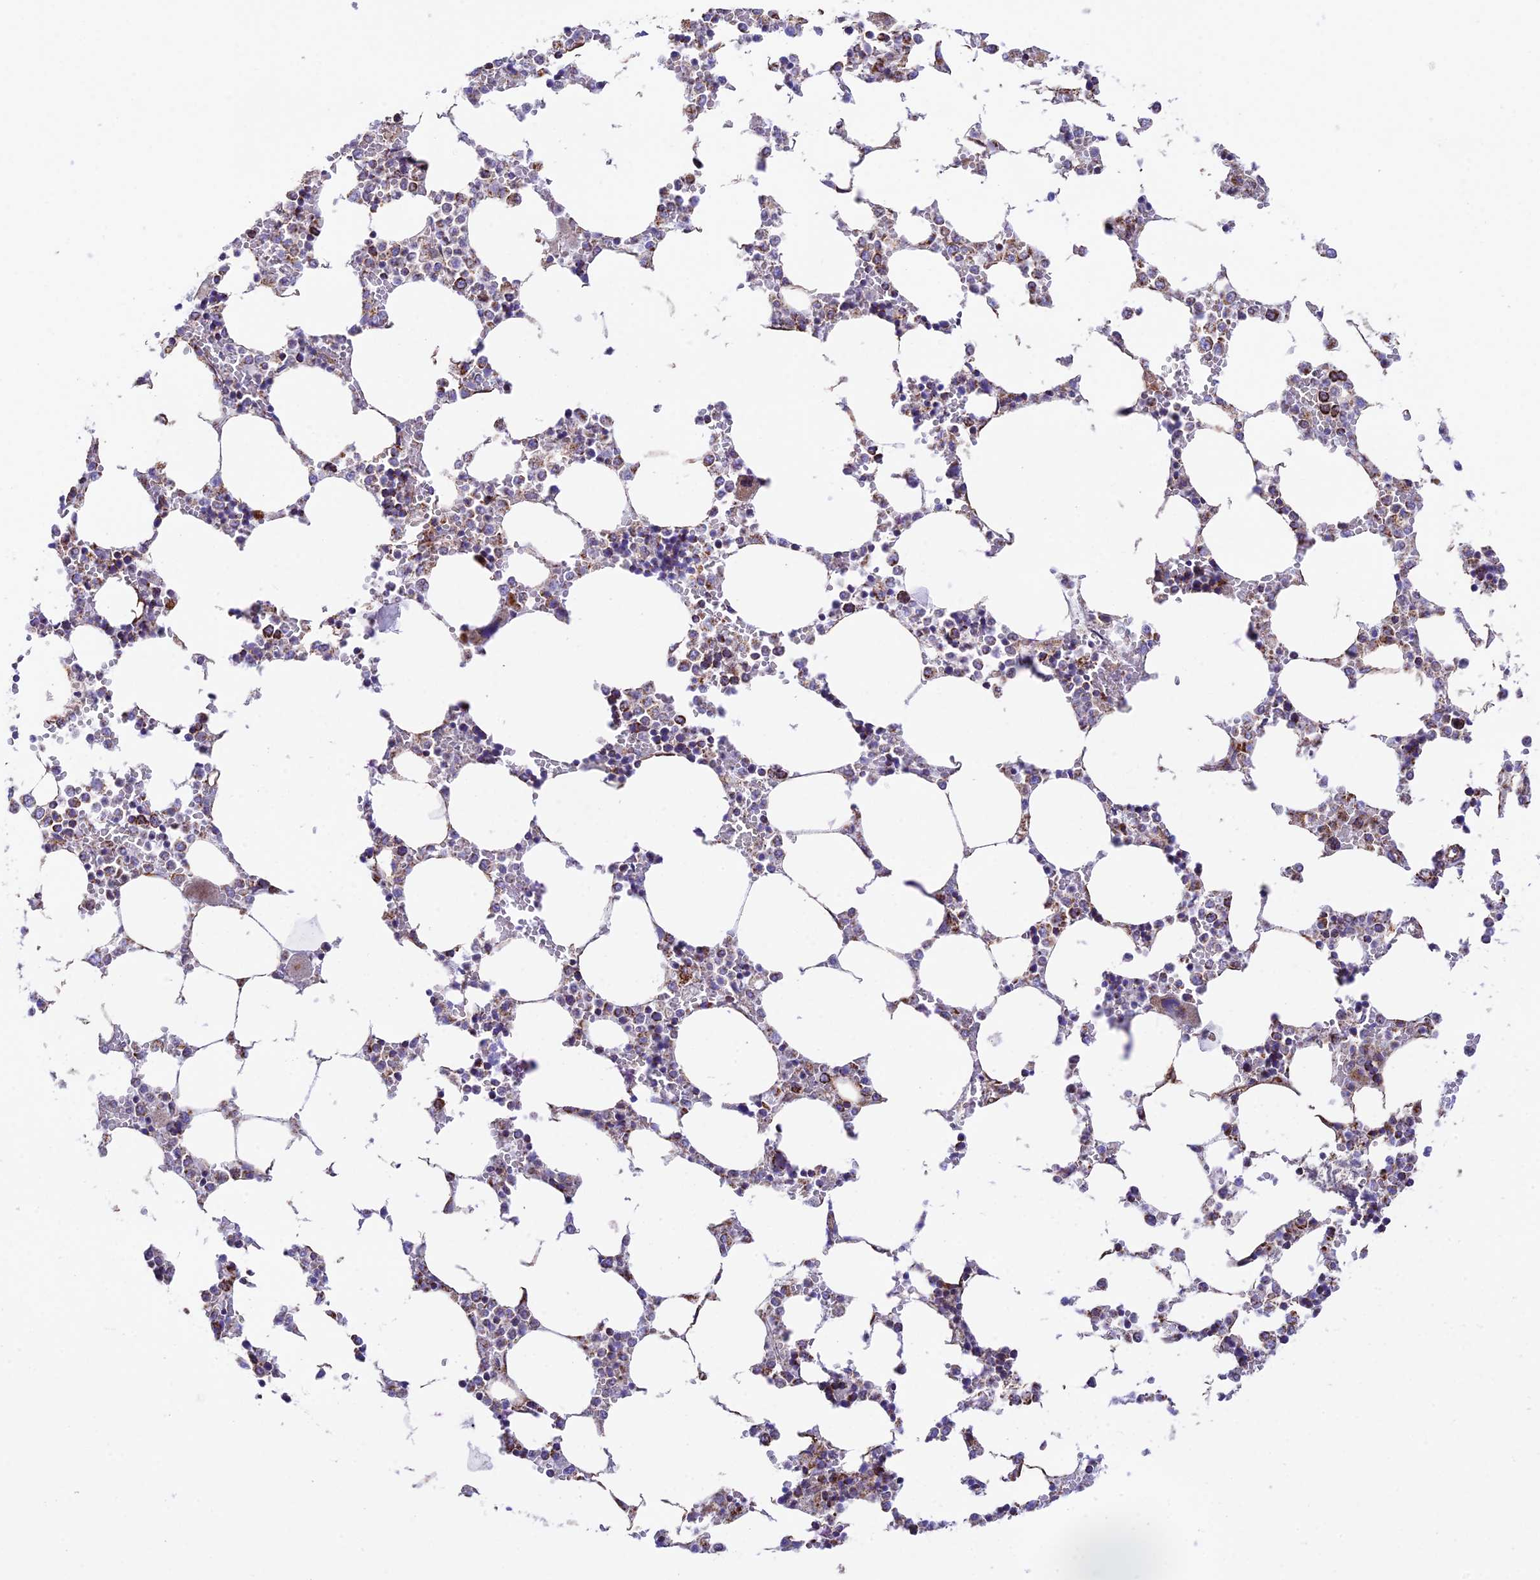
{"staining": {"intensity": "strong", "quantity": "<25%", "location": "cytoplasmic/membranous"}, "tissue": "bone marrow", "cell_type": "Hematopoietic cells", "image_type": "normal", "snomed": [{"axis": "morphology", "description": "Normal tissue, NOS"}, {"axis": "topography", "description": "Bone marrow"}], "caption": "Hematopoietic cells display medium levels of strong cytoplasmic/membranous positivity in approximately <25% of cells in unremarkable human bone marrow.", "gene": "CHCHD3", "patient": {"sex": "male", "age": 64}}